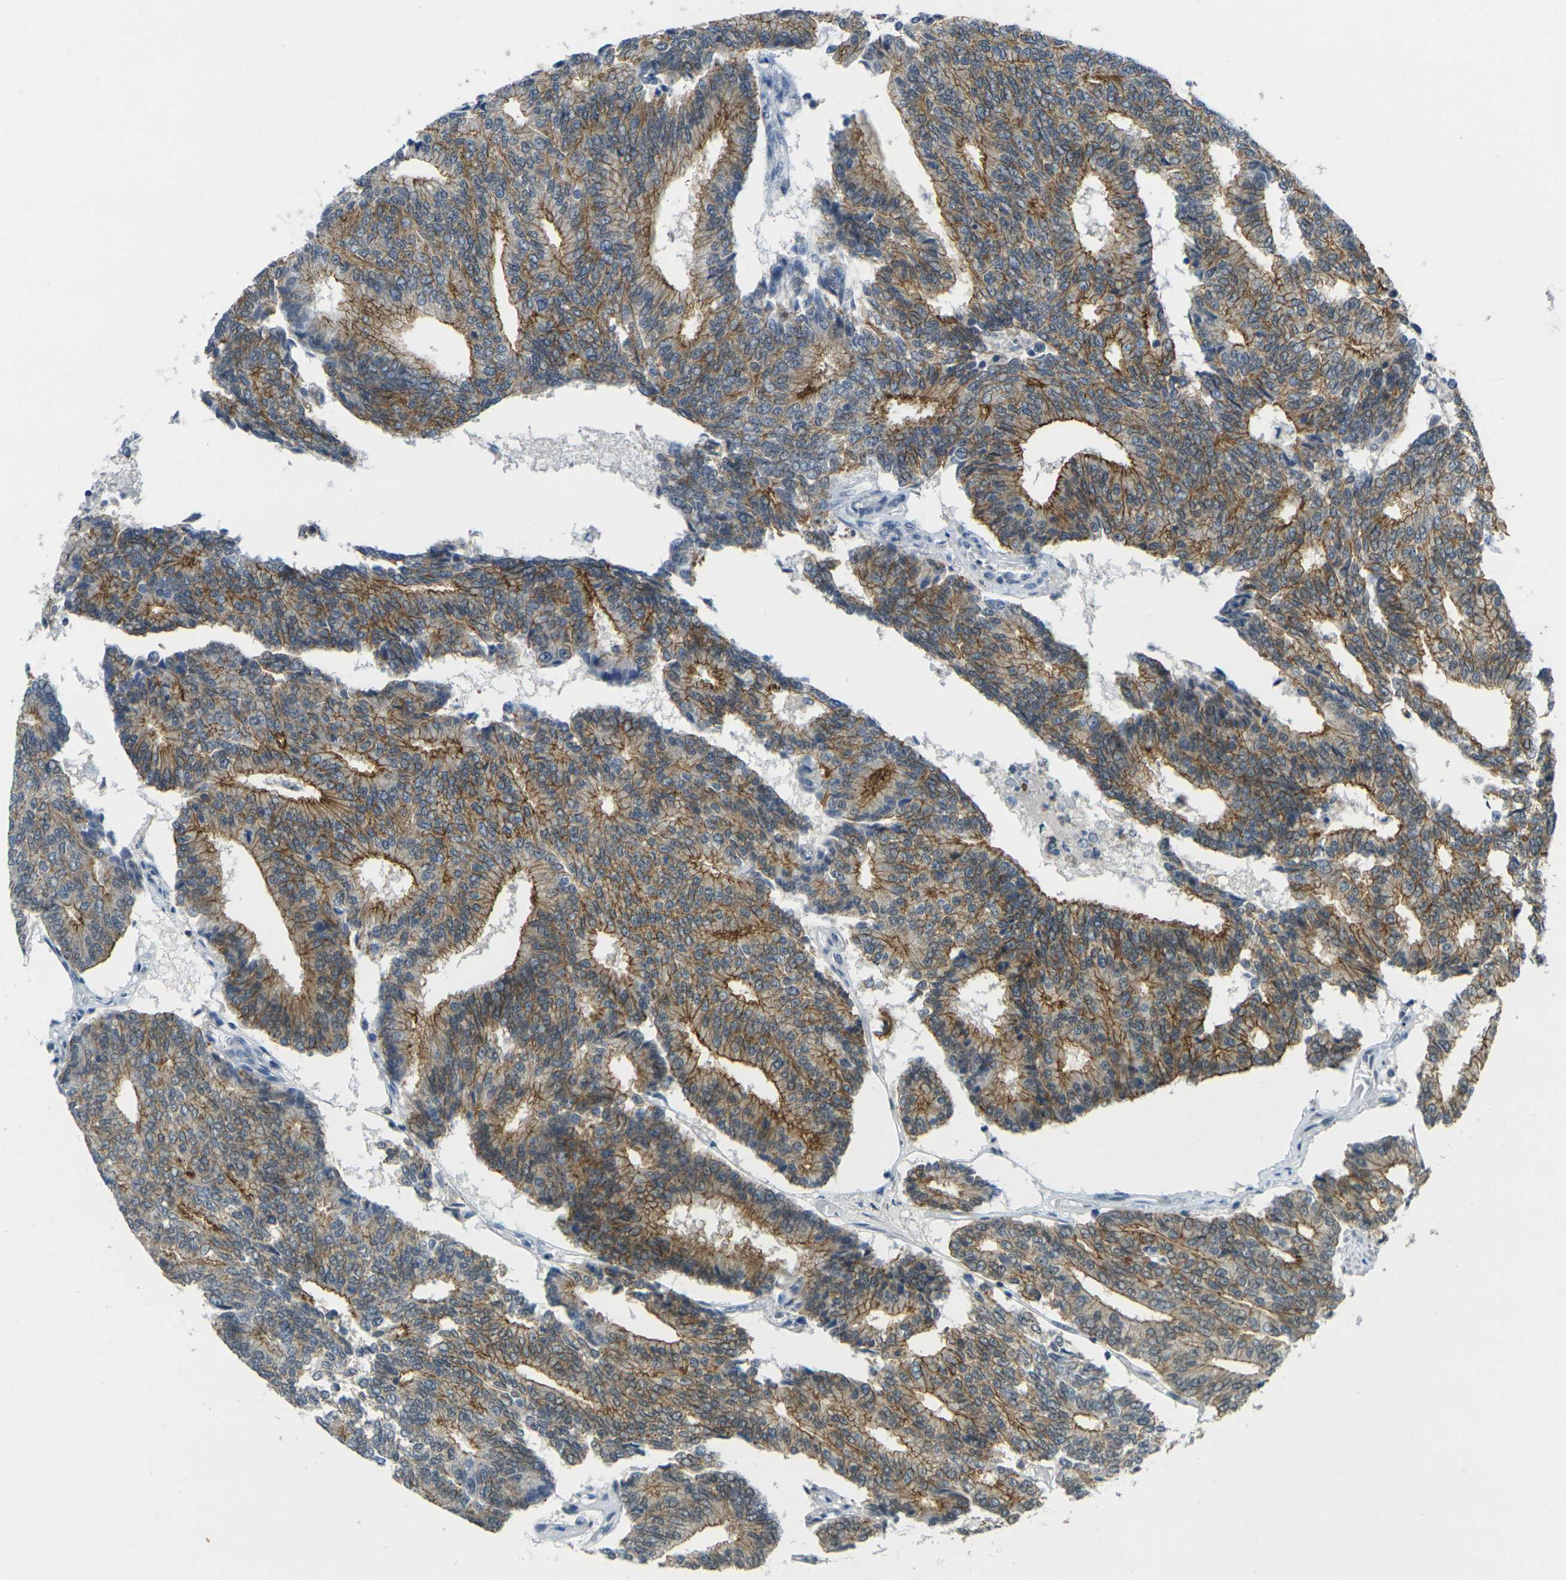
{"staining": {"intensity": "strong", "quantity": ">75%", "location": "cytoplasmic/membranous"}, "tissue": "prostate cancer", "cell_type": "Tumor cells", "image_type": "cancer", "snomed": [{"axis": "morphology", "description": "Adenocarcinoma, High grade"}, {"axis": "topography", "description": "Prostate"}], "caption": "Protein expression analysis of prostate cancer reveals strong cytoplasmic/membranous positivity in about >75% of tumor cells.", "gene": "SPTBN2", "patient": {"sex": "male", "age": 55}}